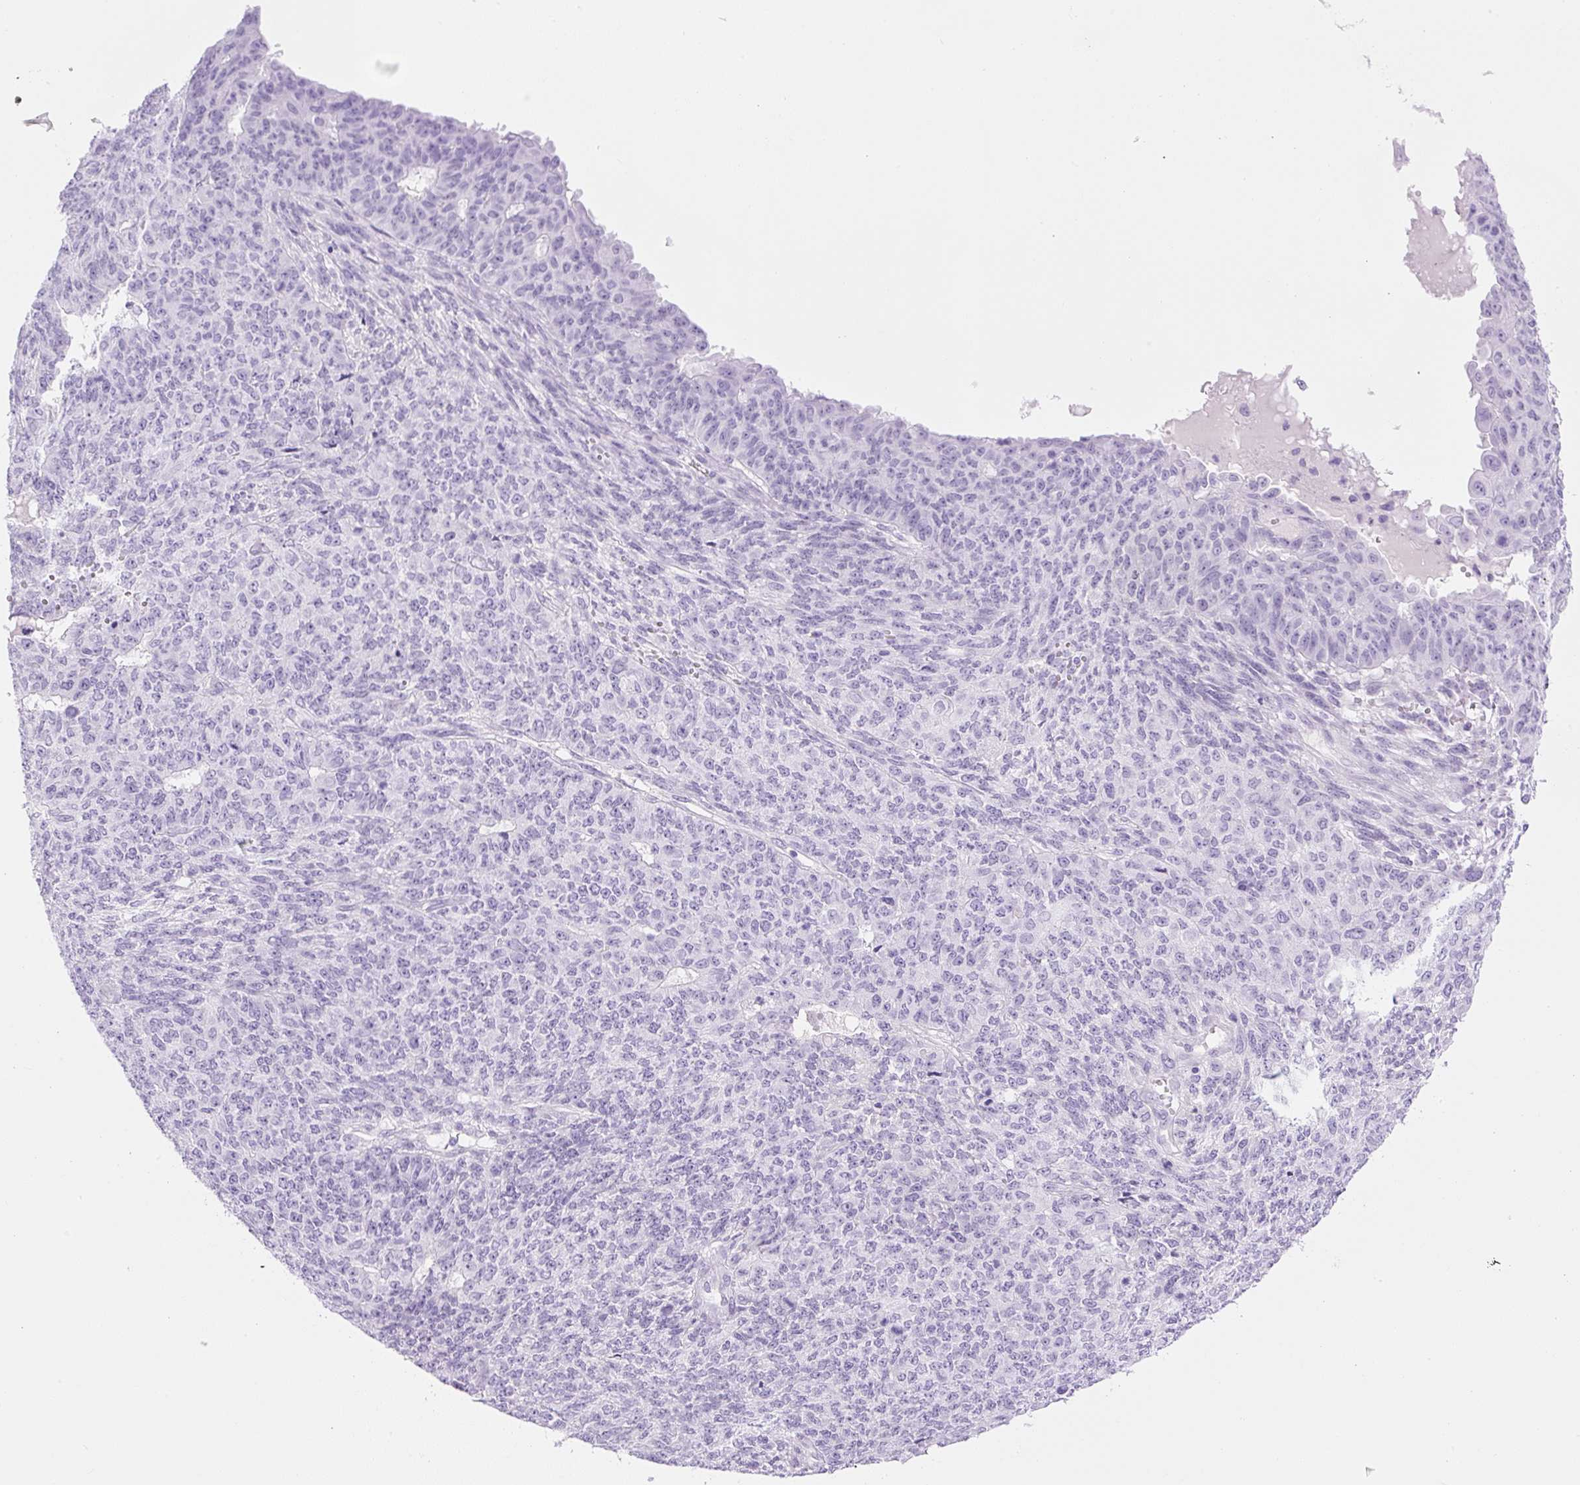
{"staining": {"intensity": "negative", "quantity": "none", "location": "none"}, "tissue": "endometrial cancer", "cell_type": "Tumor cells", "image_type": "cancer", "snomed": [{"axis": "morphology", "description": "Adenocarcinoma, NOS"}, {"axis": "topography", "description": "Endometrium"}], "caption": "An image of human endometrial cancer is negative for staining in tumor cells. (DAB immunohistochemistry visualized using brightfield microscopy, high magnification).", "gene": "RSPO4", "patient": {"sex": "female", "age": 32}}